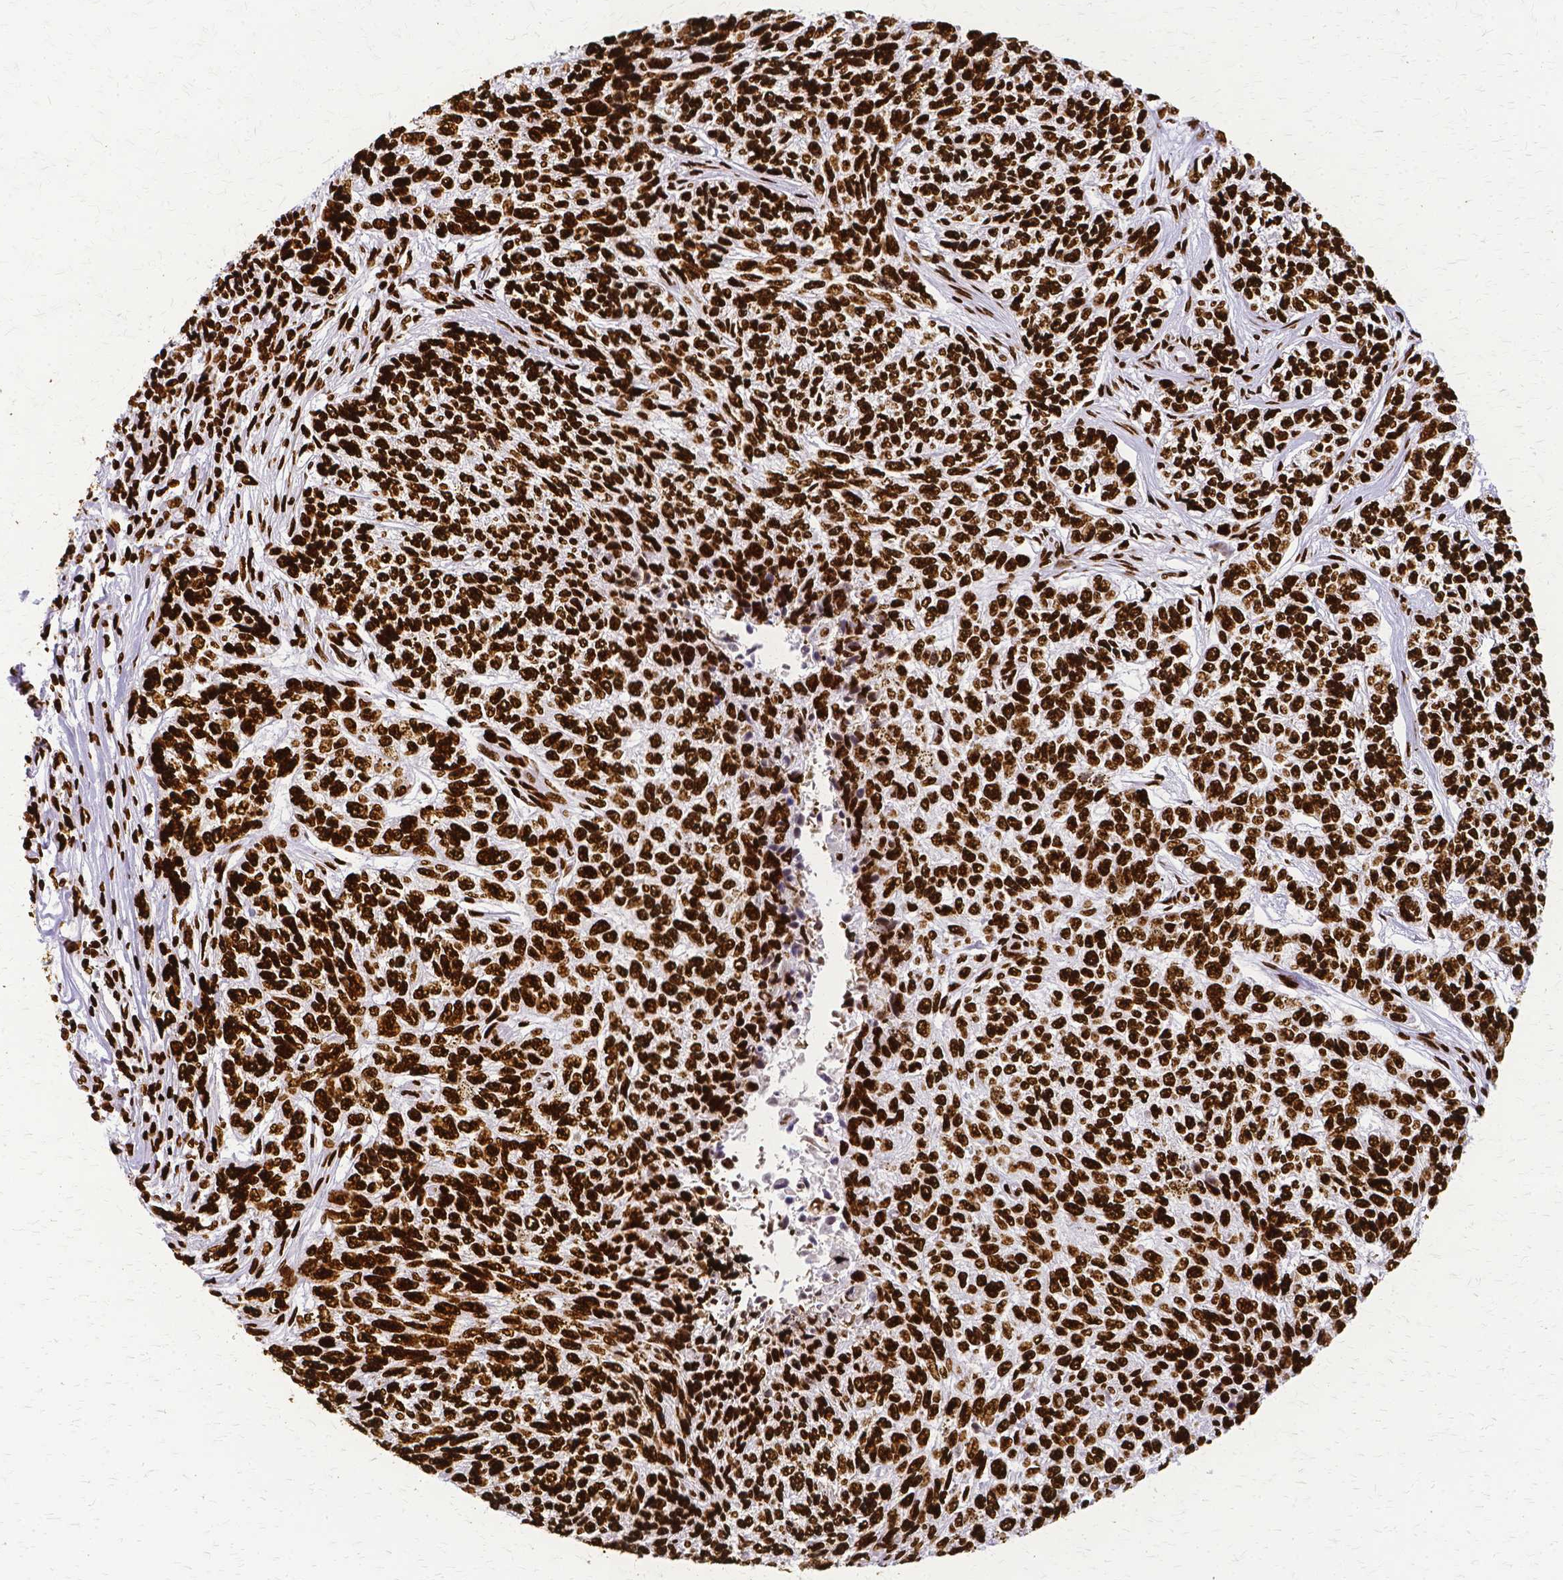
{"staining": {"intensity": "strong", "quantity": ">75%", "location": "nuclear"}, "tissue": "skin cancer", "cell_type": "Tumor cells", "image_type": "cancer", "snomed": [{"axis": "morphology", "description": "Basal cell carcinoma"}, {"axis": "topography", "description": "Skin"}], "caption": "Strong nuclear expression for a protein is present in approximately >75% of tumor cells of skin cancer (basal cell carcinoma) using IHC.", "gene": "SFPQ", "patient": {"sex": "female", "age": 65}}